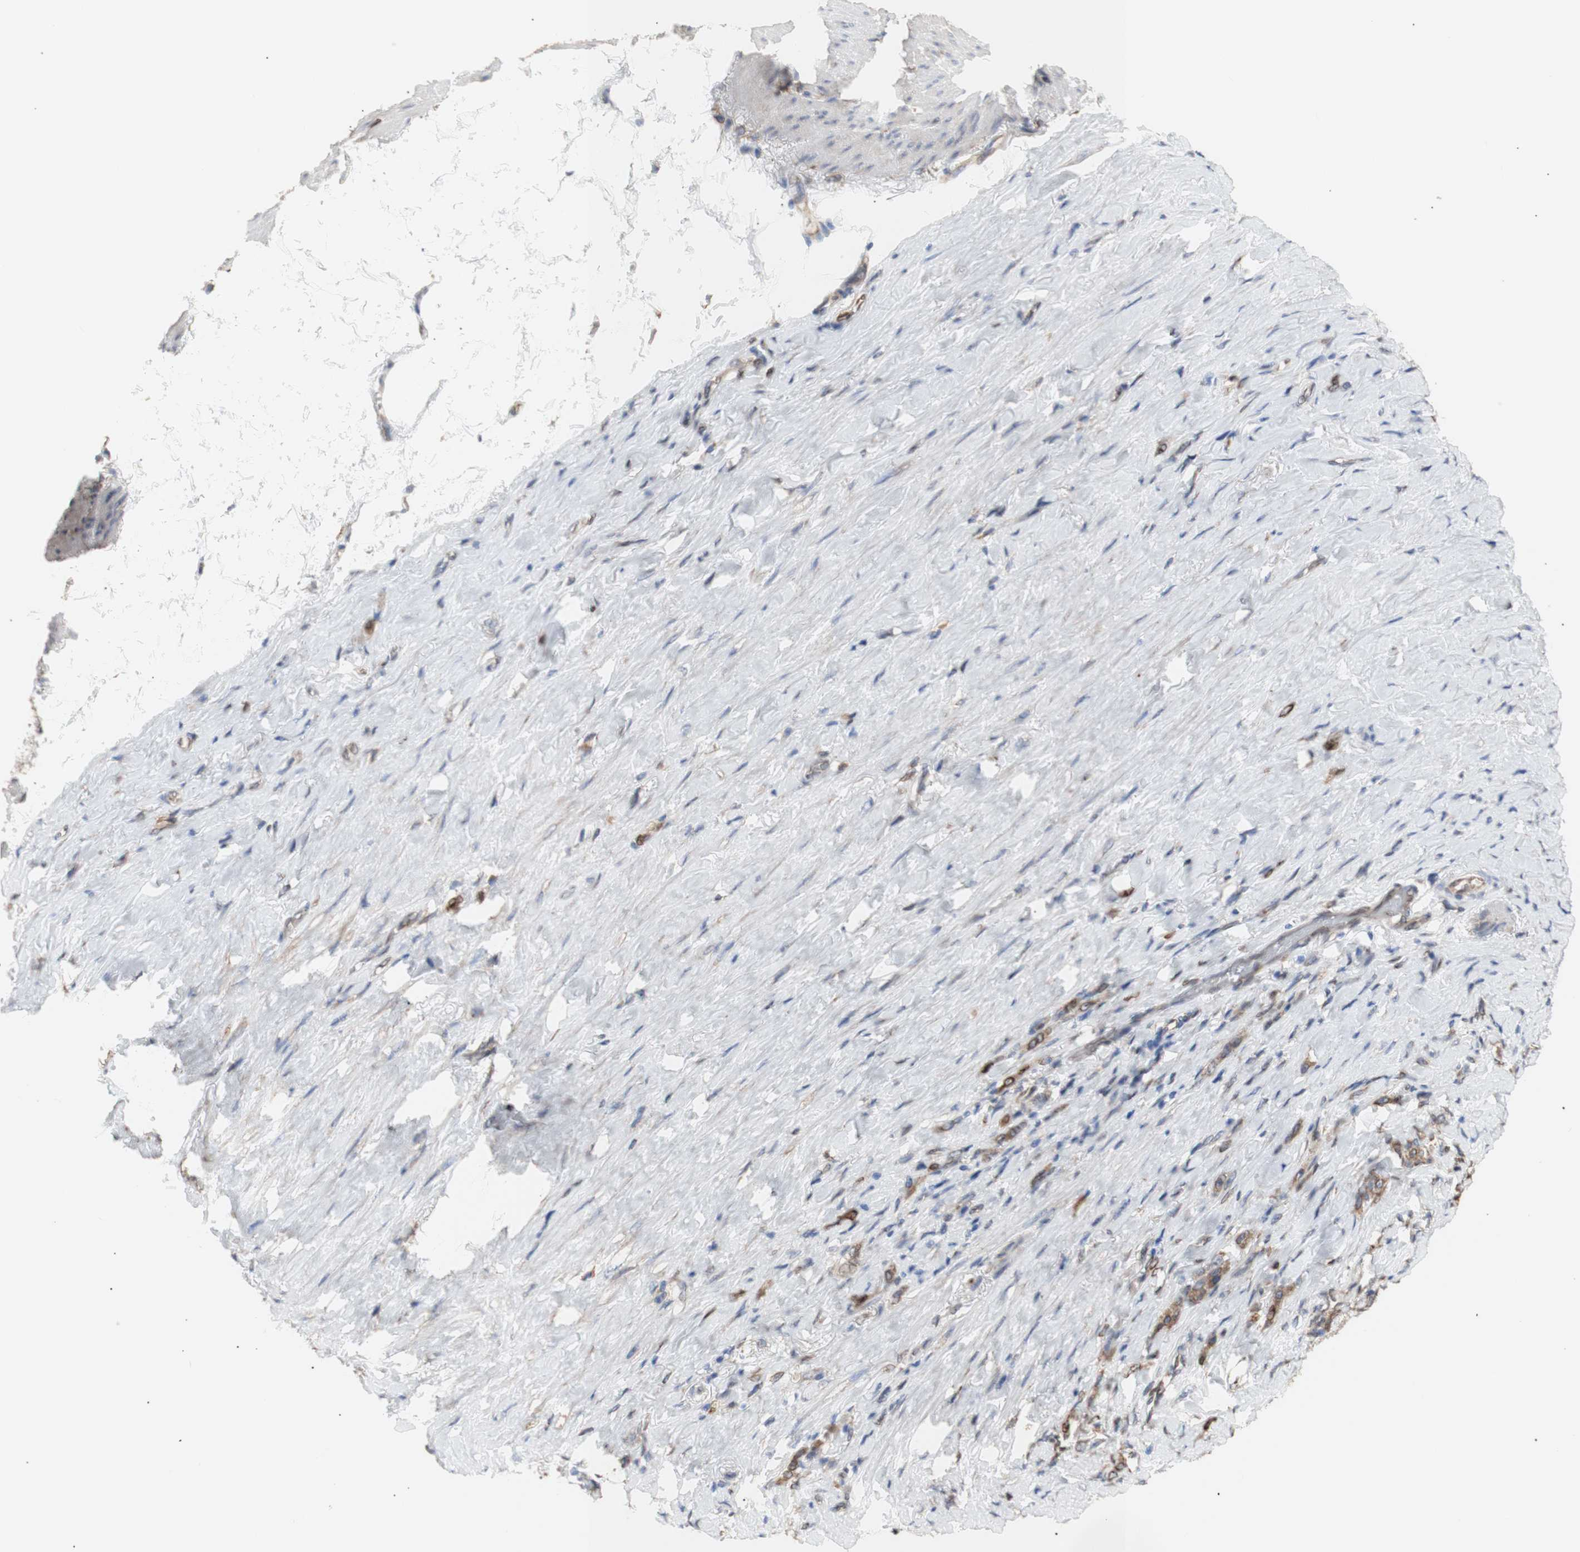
{"staining": {"intensity": "moderate", "quantity": ">75%", "location": "cytoplasmic/membranous,nuclear"}, "tissue": "stomach cancer", "cell_type": "Tumor cells", "image_type": "cancer", "snomed": [{"axis": "morphology", "description": "Adenocarcinoma, NOS"}, {"axis": "topography", "description": "Stomach"}], "caption": "DAB (3,3'-diaminobenzidine) immunohistochemical staining of human stomach cancer demonstrates moderate cytoplasmic/membranous and nuclear protein staining in approximately >75% of tumor cells.", "gene": "ERLIN1", "patient": {"sex": "male", "age": 82}}